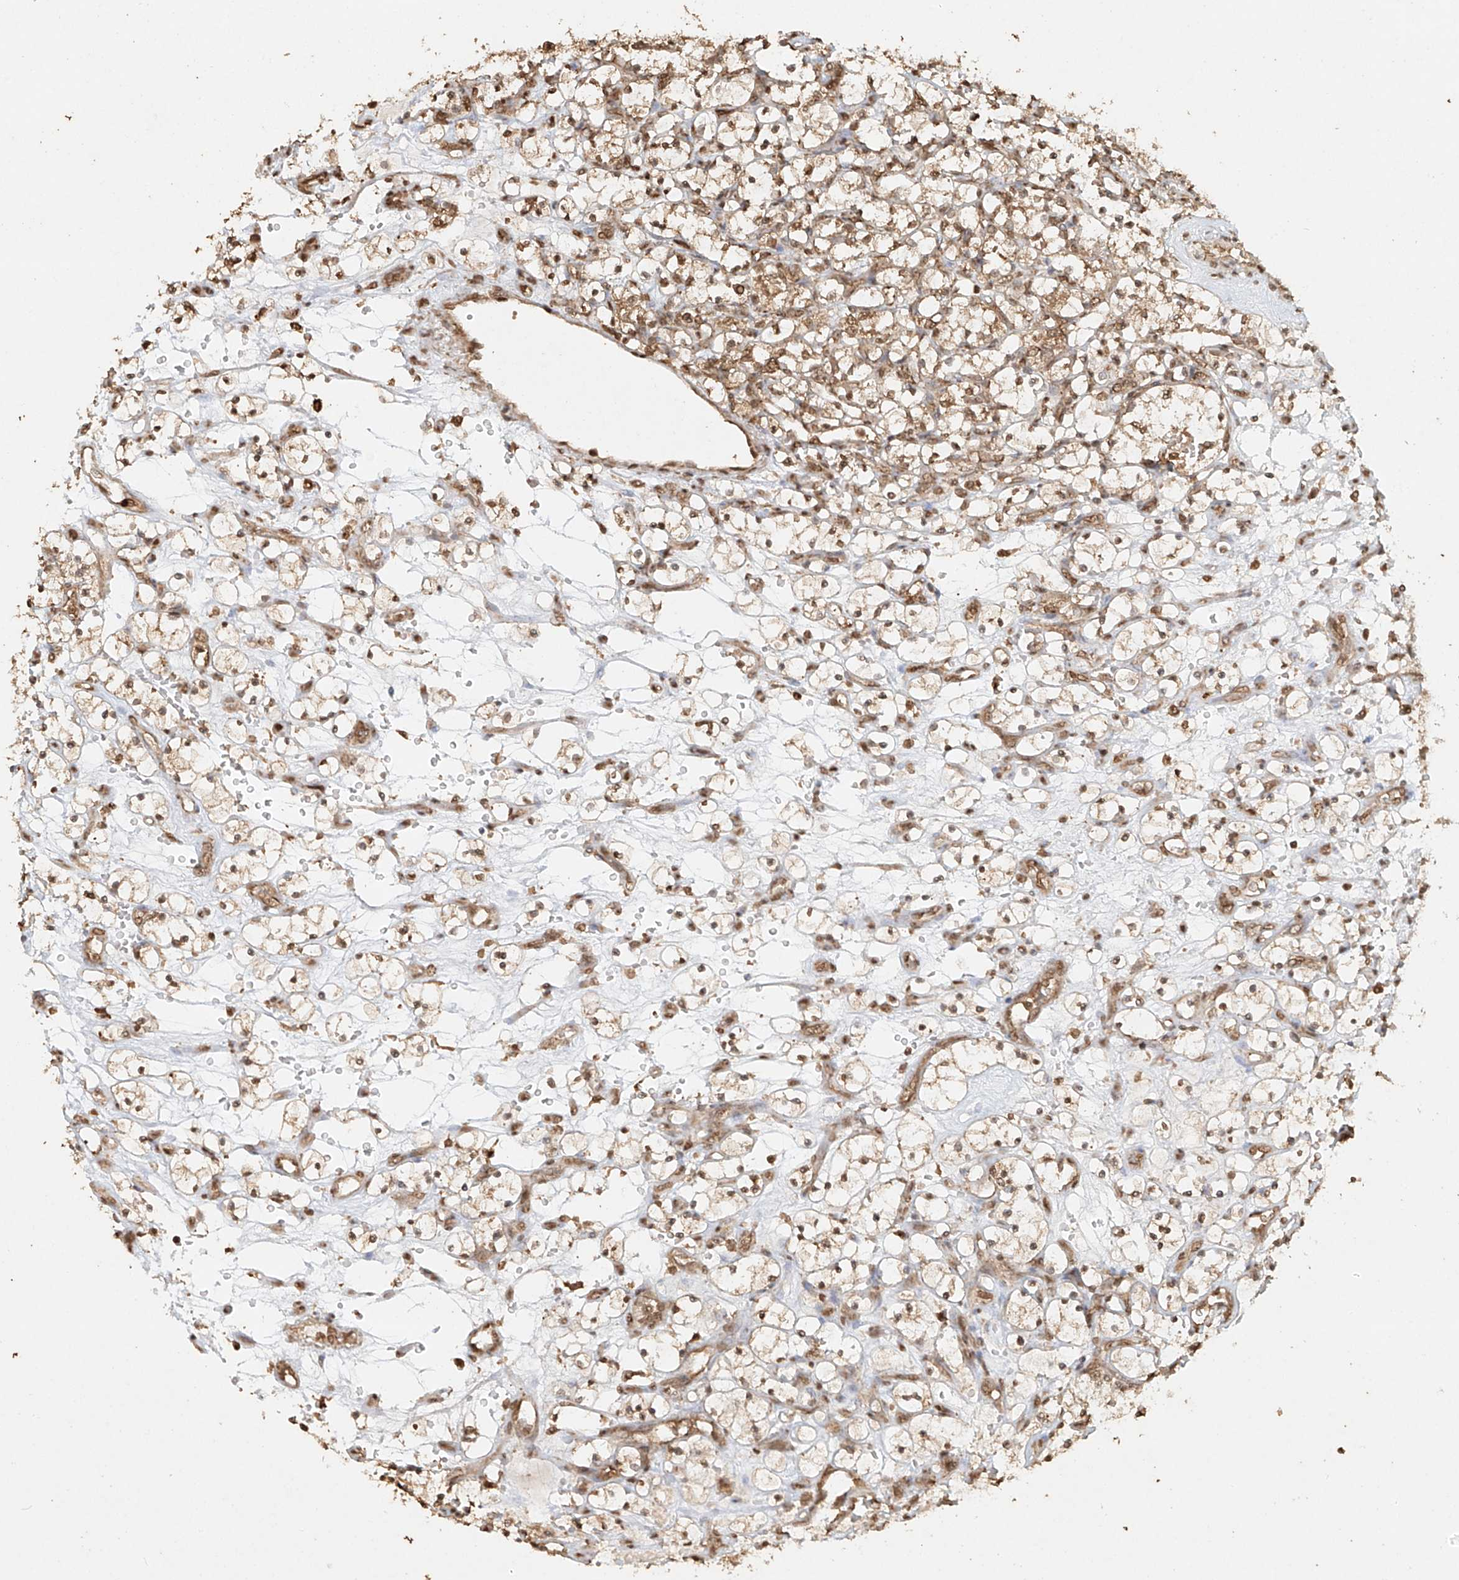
{"staining": {"intensity": "moderate", "quantity": ">75%", "location": "cytoplasmic/membranous,nuclear"}, "tissue": "renal cancer", "cell_type": "Tumor cells", "image_type": "cancer", "snomed": [{"axis": "morphology", "description": "Adenocarcinoma, NOS"}, {"axis": "topography", "description": "Kidney"}], "caption": "This is an image of immunohistochemistry (IHC) staining of renal adenocarcinoma, which shows moderate staining in the cytoplasmic/membranous and nuclear of tumor cells.", "gene": "TIGAR", "patient": {"sex": "female", "age": 69}}